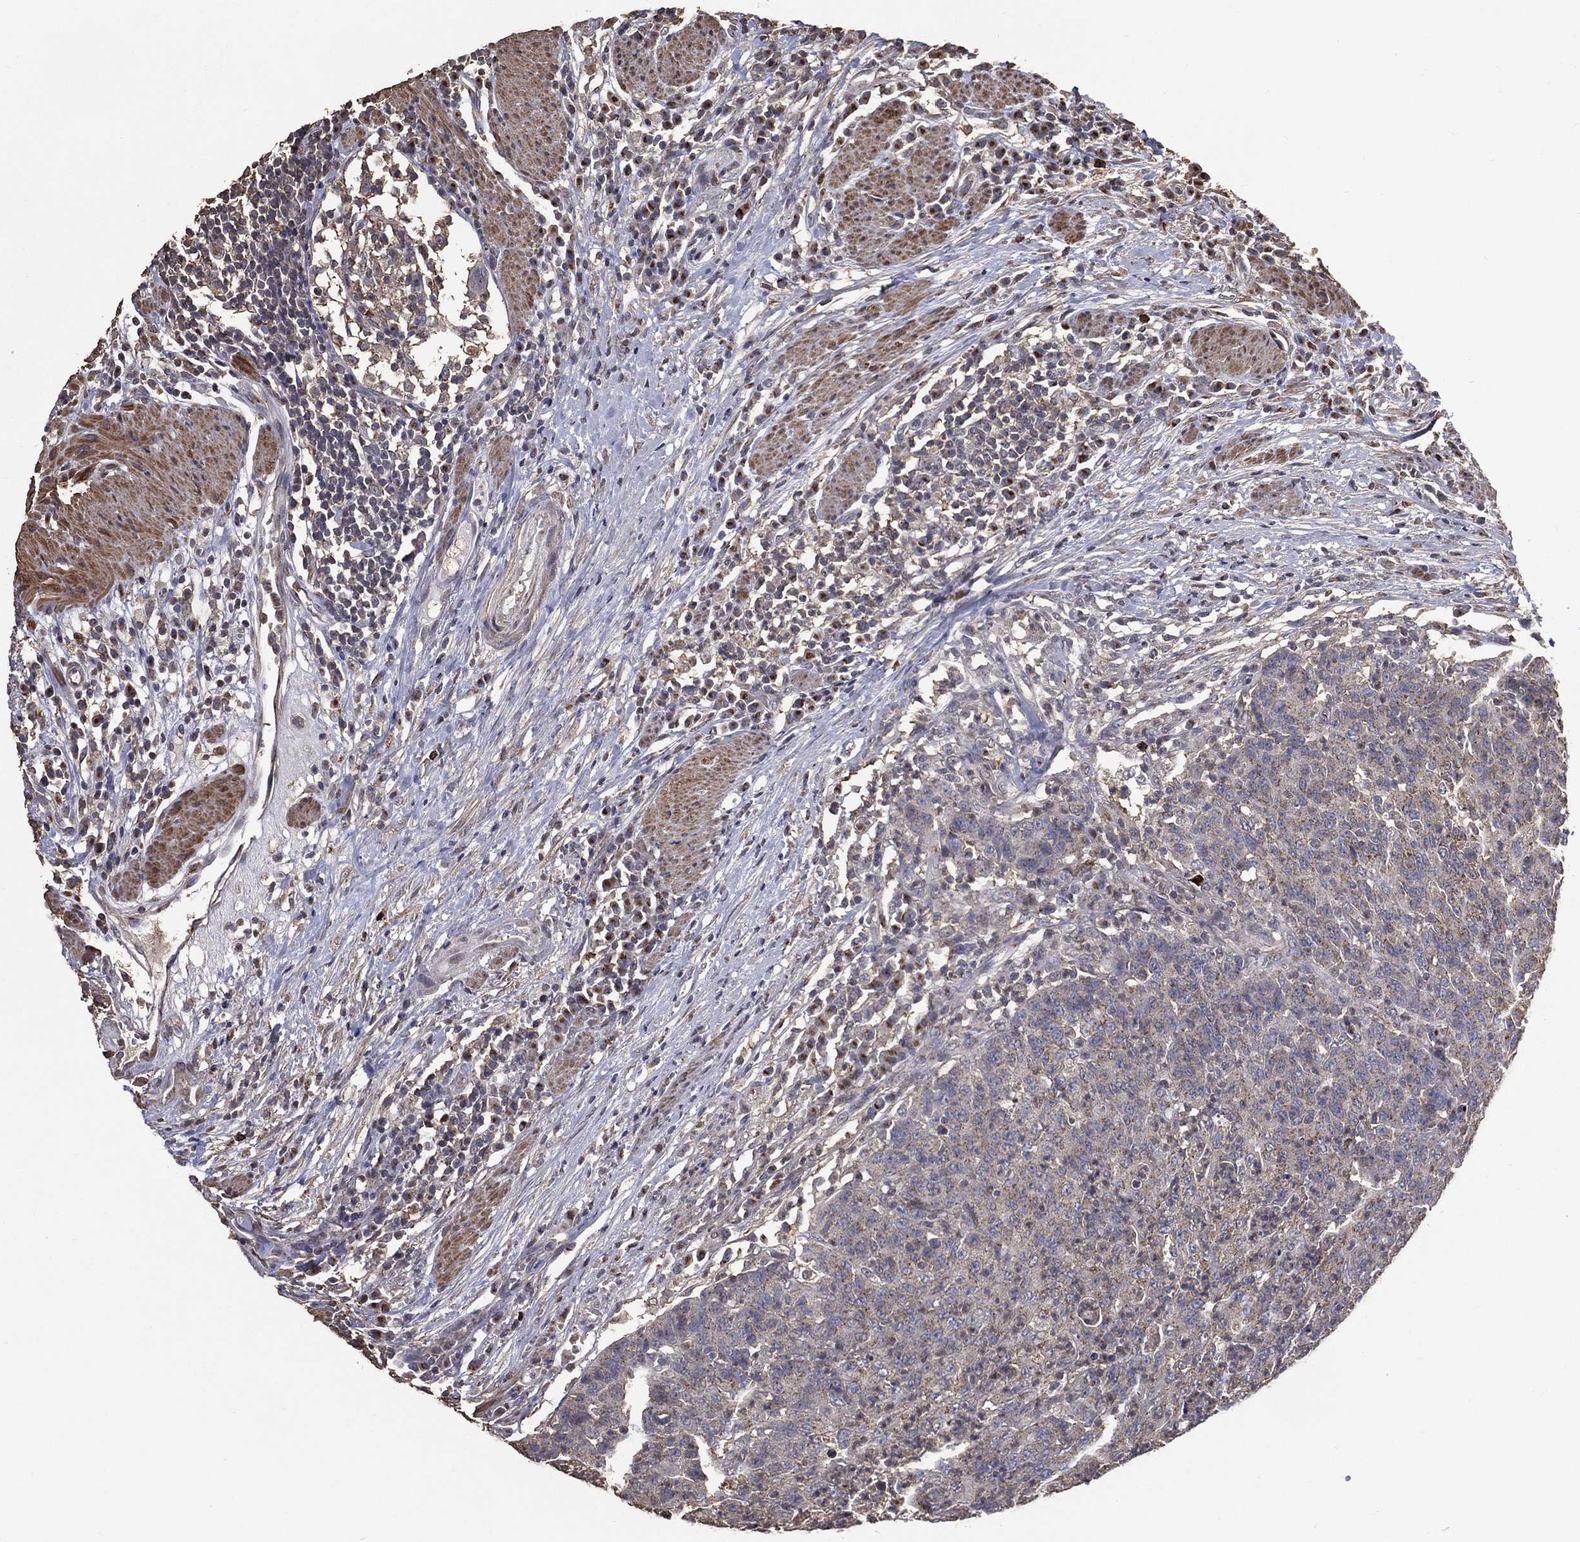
{"staining": {"intensity": "weak", "quantity": "<25%", "location": "cytoplasmic/membranous"}, "tissue": "colorectal cancer", "cell_type": "Tumor cells", "image_type": "cancer", "snomed": [{"axis": "morphology", "description": "Adenocarcinoma, NOS"}, {"axis": "topography", "description": "Colon"}], "caption": "This is a photomicrograph of immunohistochemistry staining of colorectal cancer (adenocarcinoma), which shows no expression in tumor cells.", "gene": "GPR183", "patient": {"sex": "male", "age": 70}}